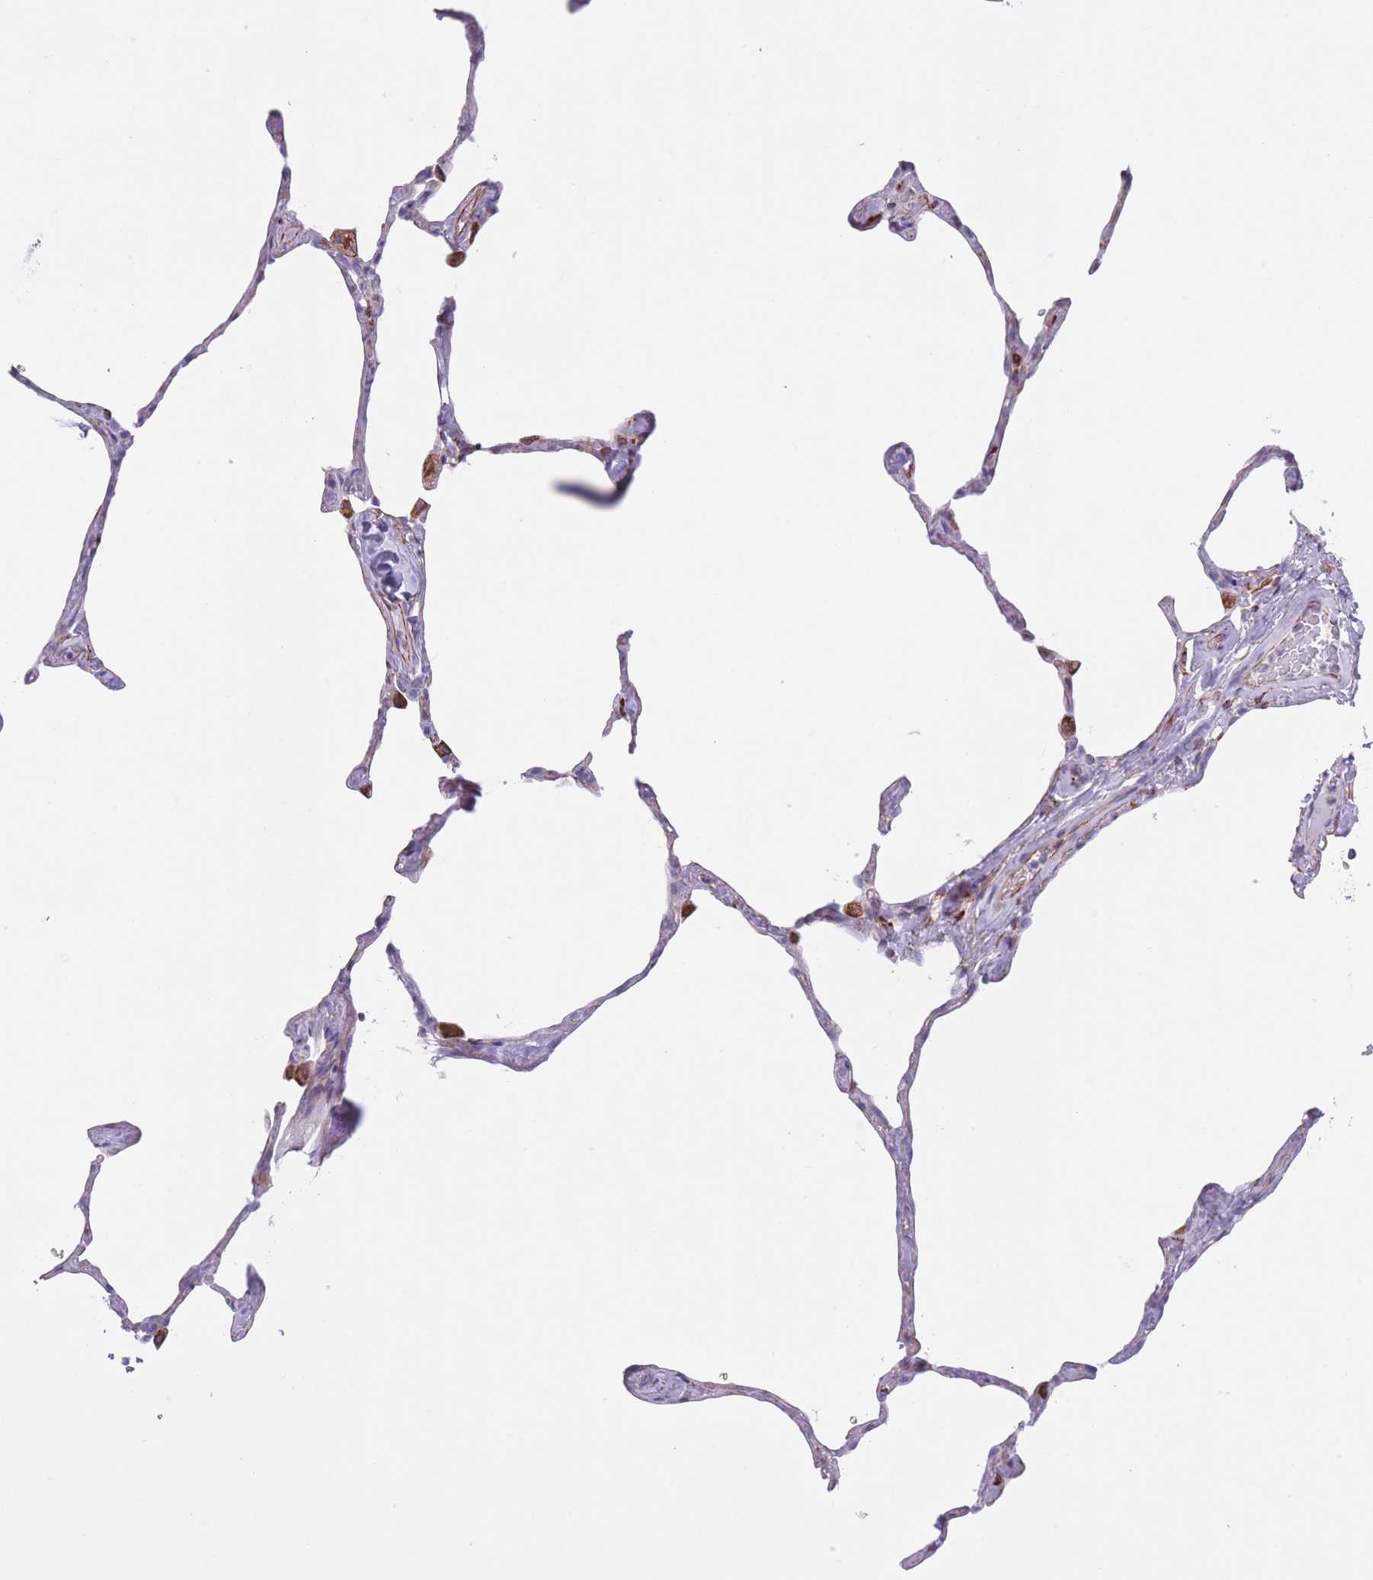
{"staining": {"intensity": "moderate", "quantity": "<25%", "location": "cytoplasmic/membranous"}, "tissue": "lung", "cell_type": "Alveolar cells", "image_type": "normal", "snomed": [{"axis": "morphology", "description": "Normal tissue, NOS"}, {"axis": "topography", "description": "Lung"}], "caption": "Immunohistochemical staining of benign lung displays moderate cytoplasmic/membranous protein expression in approximately <25% of alveolar cells. Nuclei are stained in blue.", "gene": "ATP5MF", "patient": {"sex": "male", "age": 65}}